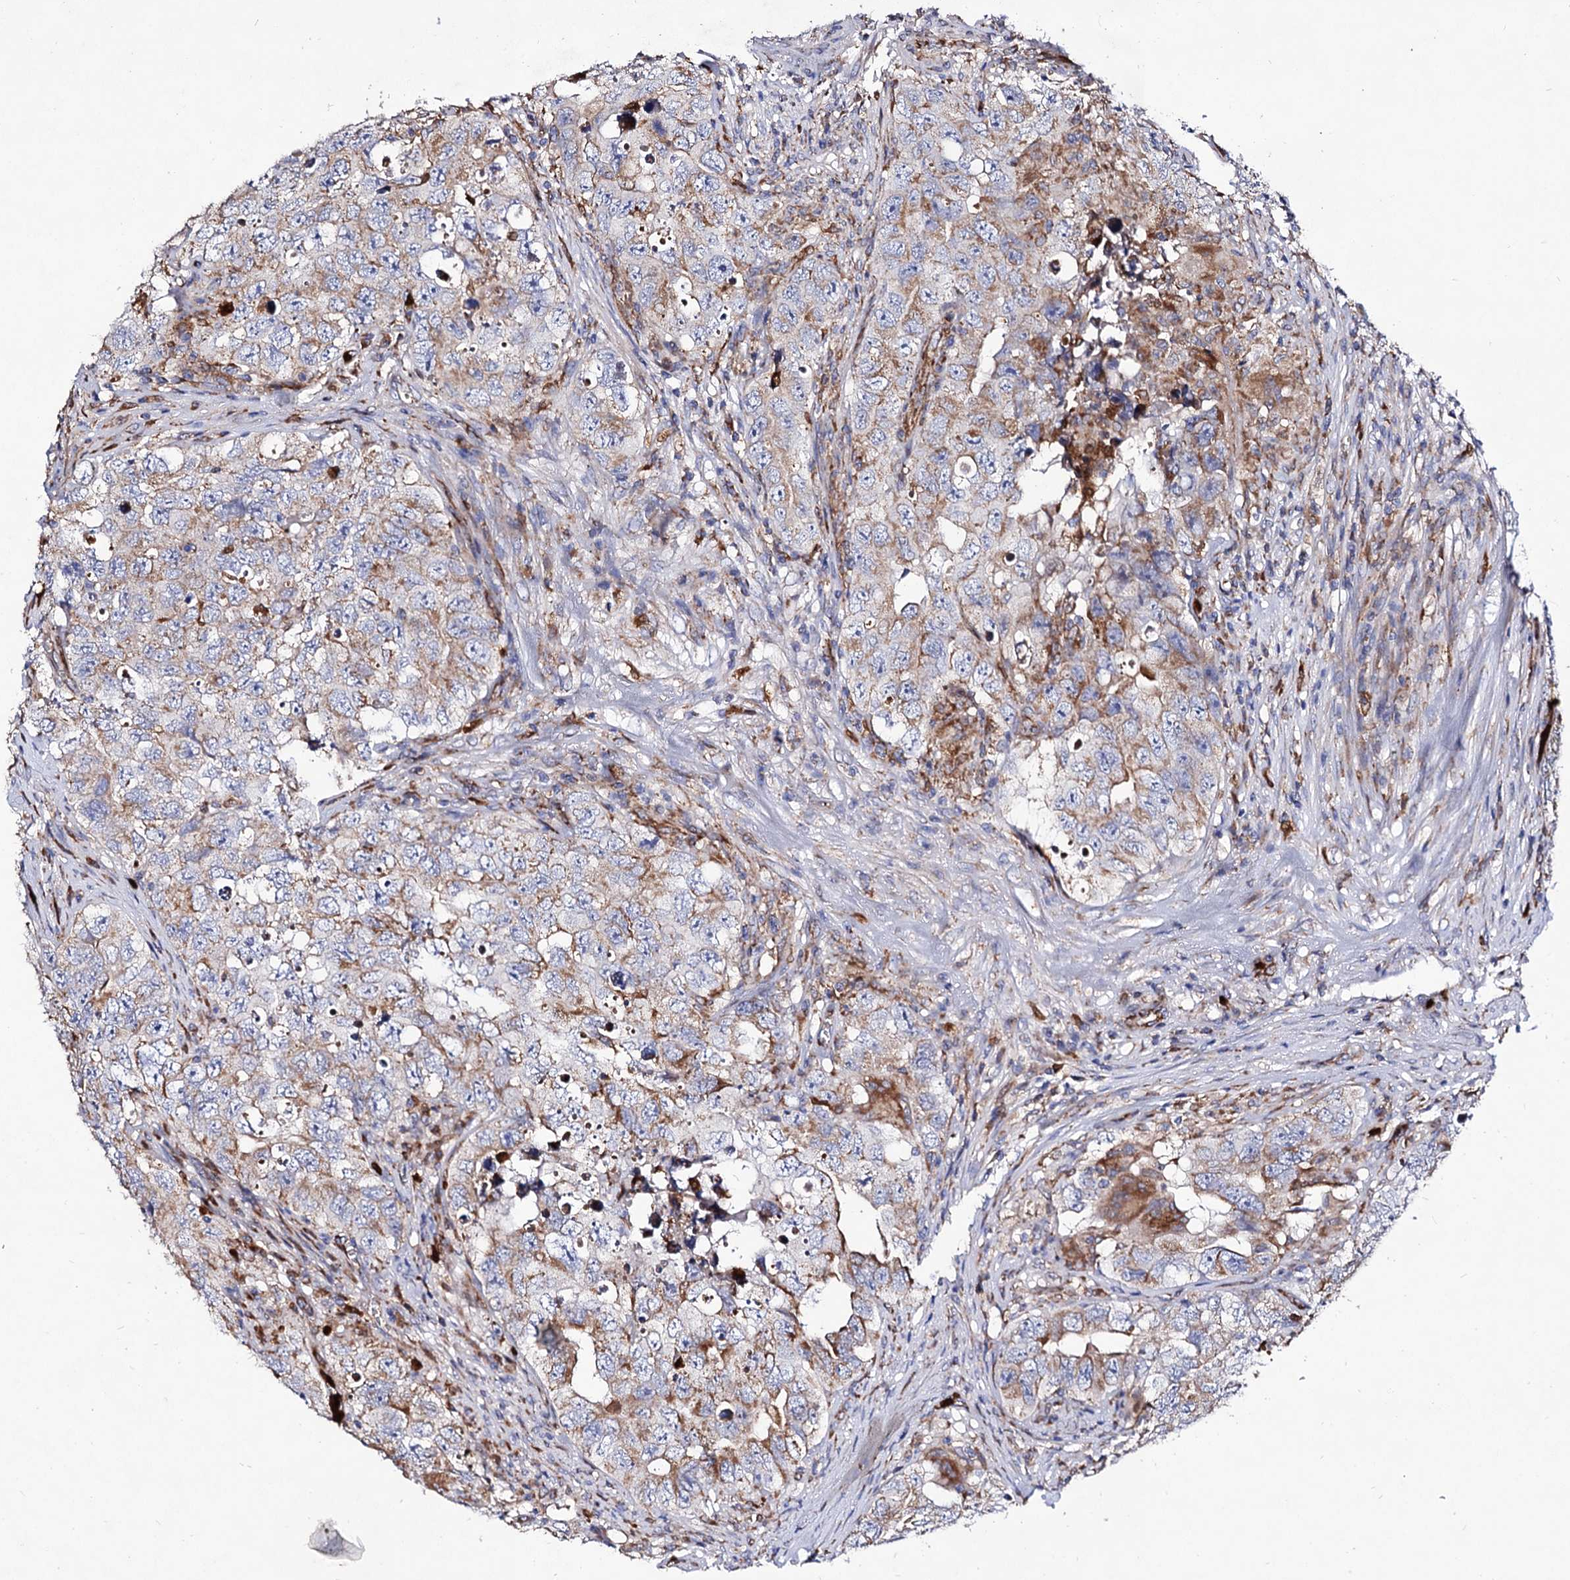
{"staining": {"intensity": "weak", "quantity": "<25%", "location": "cytoplasmic/membranous"}, "tissue": "testis cancer", "cell_type": "Tumor cells", "image_type": "cancer", "snomed": [{"axis": "morphology", "description": "Seminoma, NOS"}, {"axis": "morphology", "description": "Carcinoma, Embryonal, NOS"}, {"axis": "topography", "description": "Testis"}], "caption": "Immunohistochemistry image of testis seminoma stained for a protein (brown), which shows no positivity in tumor cells.", "gene": "ACAD9", "patient": {"sex": "male", "age": 43}}